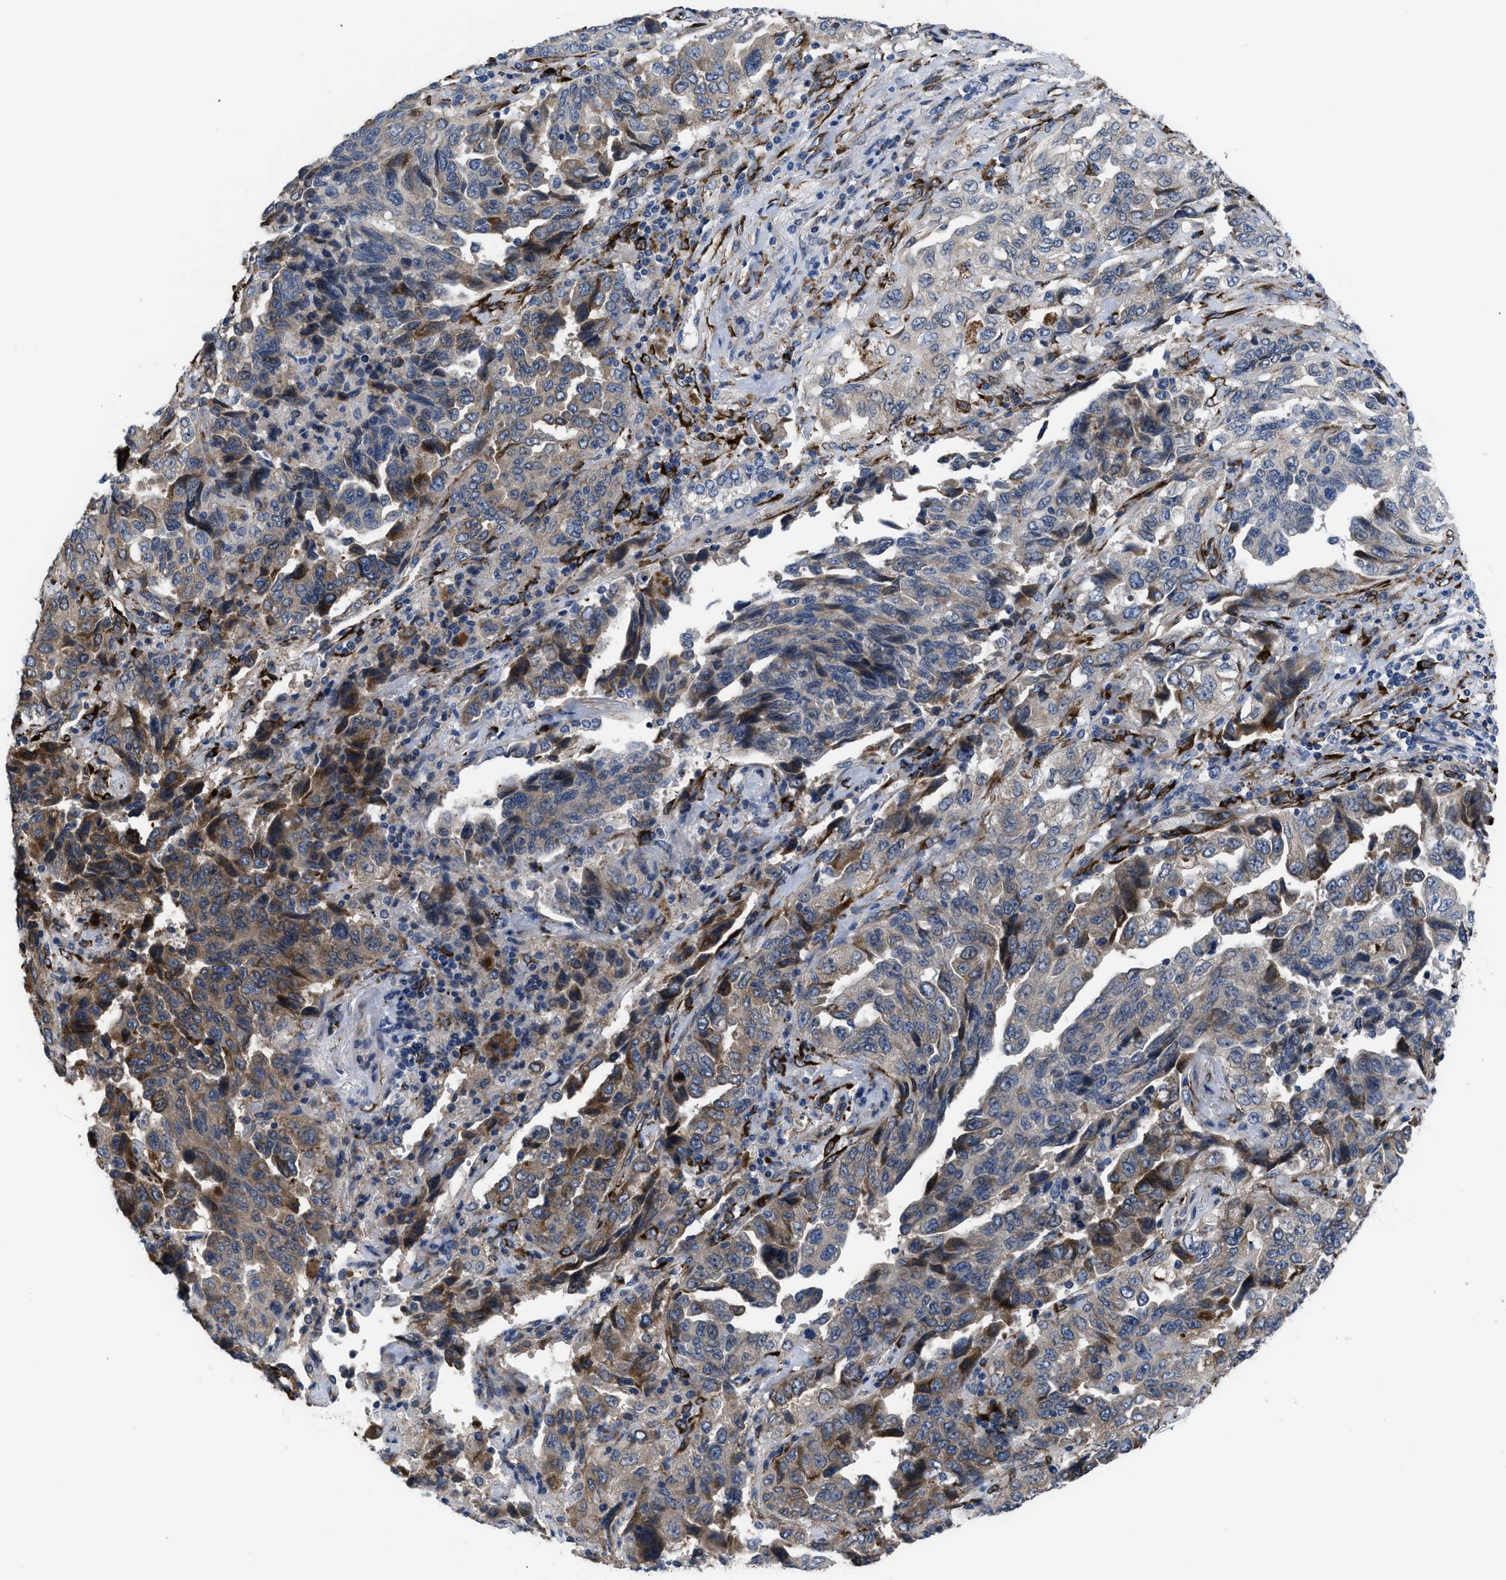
{"staining": {"intensity": "weak", "quantity": "25%-75%", "location": "cytoplasmic/membranous"}, "tissue": "lung cancer", "cell_type": "Tumor cells", "image_type": "cancer", "snomed": [{"axis": "morphology", "description": "Adenocarcinoma, NOS"}, {"axis": "topography", "description": "Lung"}], "caption": "Lung cancer (adenocarcinoma) stained for a protein exhibits weak cytoplasmic/membranous positivity in tumor cells.", "gene": "SQLE", "patient": {"sex": "female", "age": 51}}